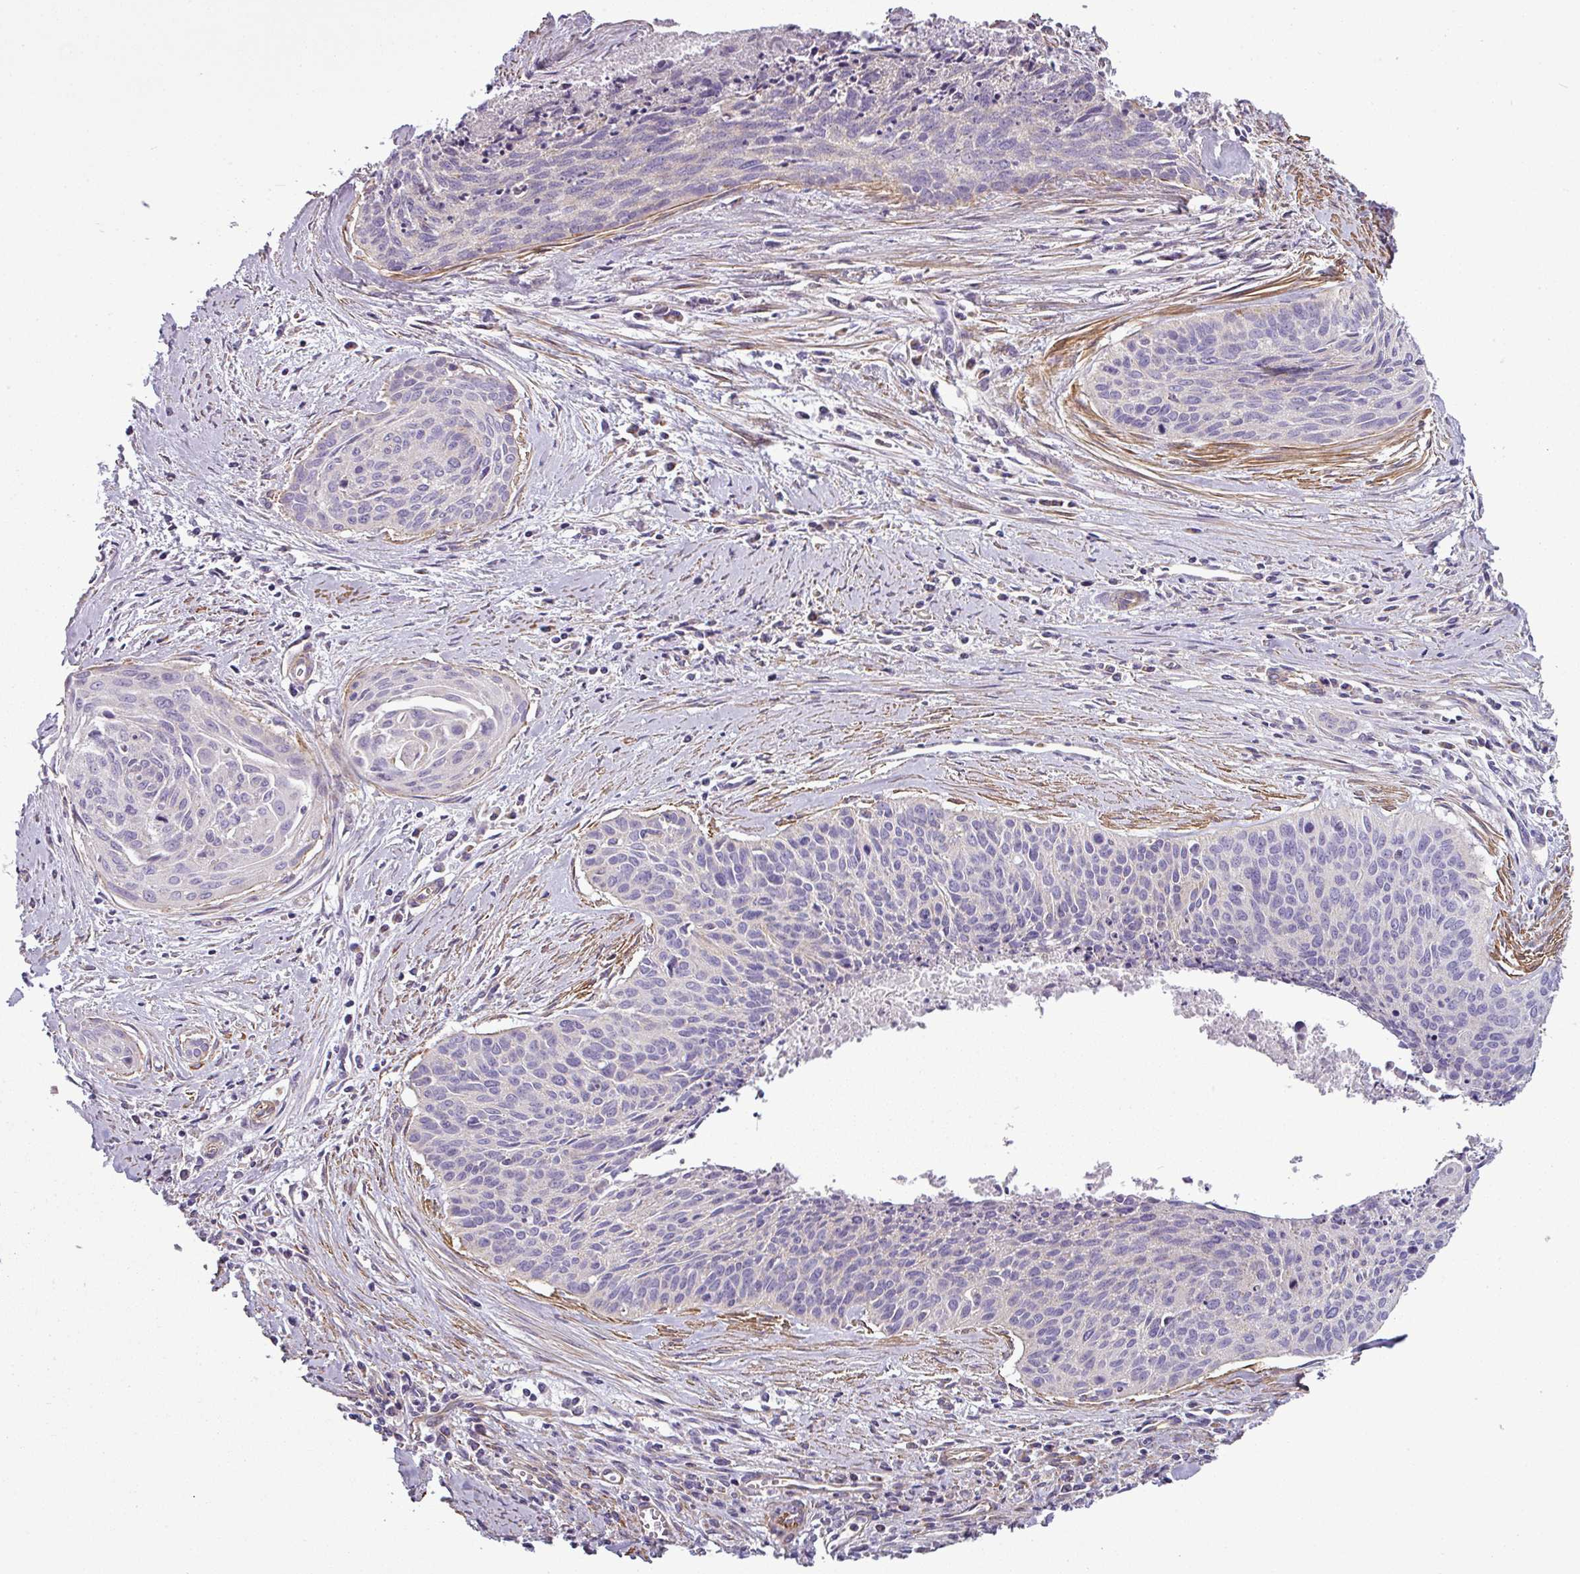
{"staining": {"intensity": "negative", "quantity": "none", "location": "none"}, "tissue": "cervical cancer", "cell_type": "Tumor cells", "image_type": "cancer", "snomed": [{"axis": "morphology", "description": "Squamous cell carcinoma, NOS"}, {"axis": "topography", "description": "Cervix"}], "caption": "Cervical cancer stained for a protein using IHC shows no staining tumor cells.", "gene": "BTN2A2", "patient": {"sex": "female", "age": 55}}